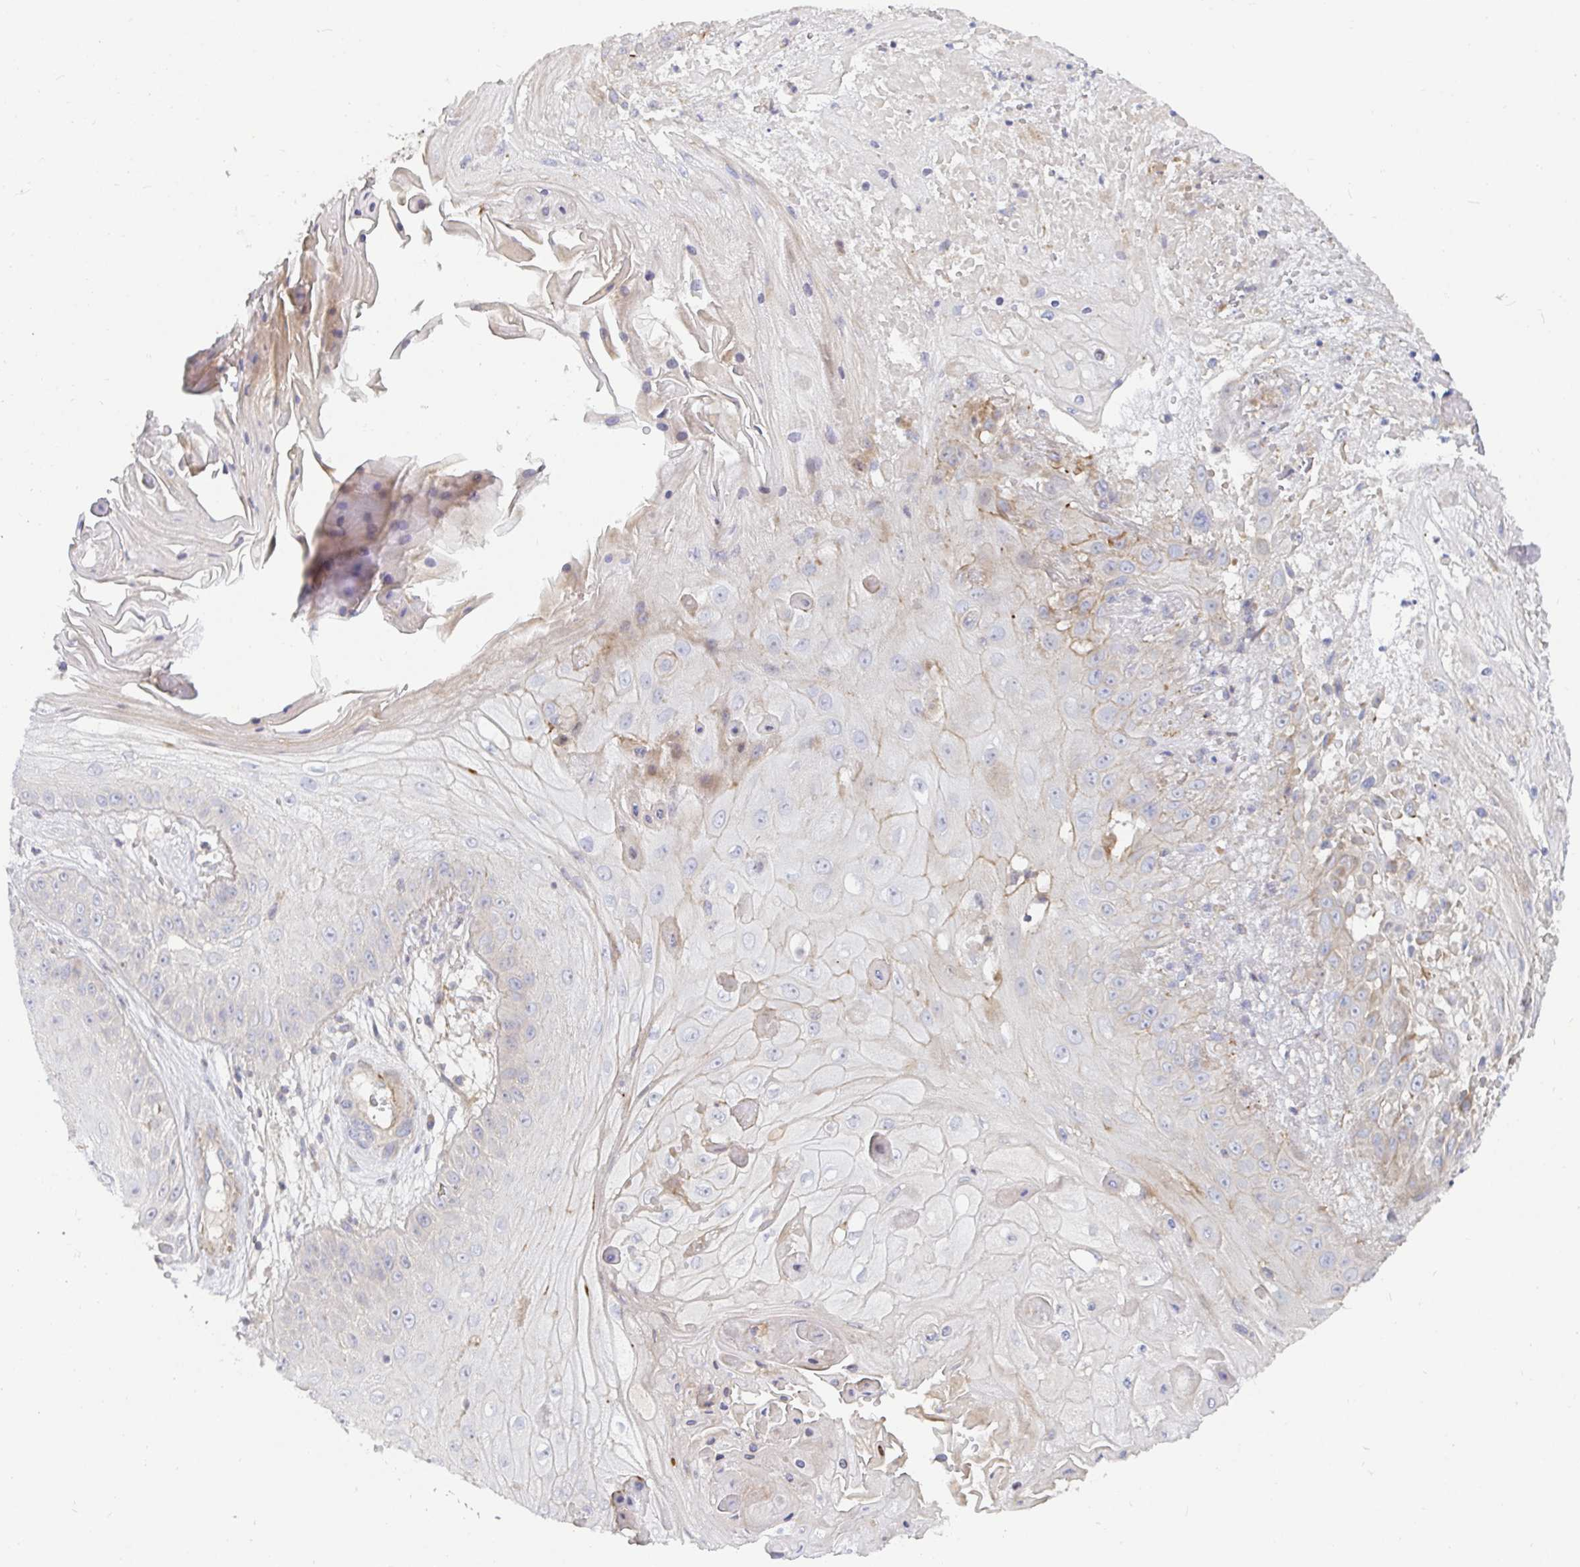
{"staining": {"intensity": "negative", "quantity": "none", "location": "none"}, "tissue": "skin cancer", "cell_type": "Tumor cells", "image_type": "cancer", "snomed": [{"axis": "morphology", "description": "Squamous cell carcinoma, NOS"}, {"axis": "topography", "description": "Skin"}], "caption": "Immunohistochemical staining of squamous cell carcinoma (skin) demonstrates no significant expression in tumor cells. Nuclei are stained in blue.", "gene": "SSH2", "patient": {"sex": "male", "age": 70}}